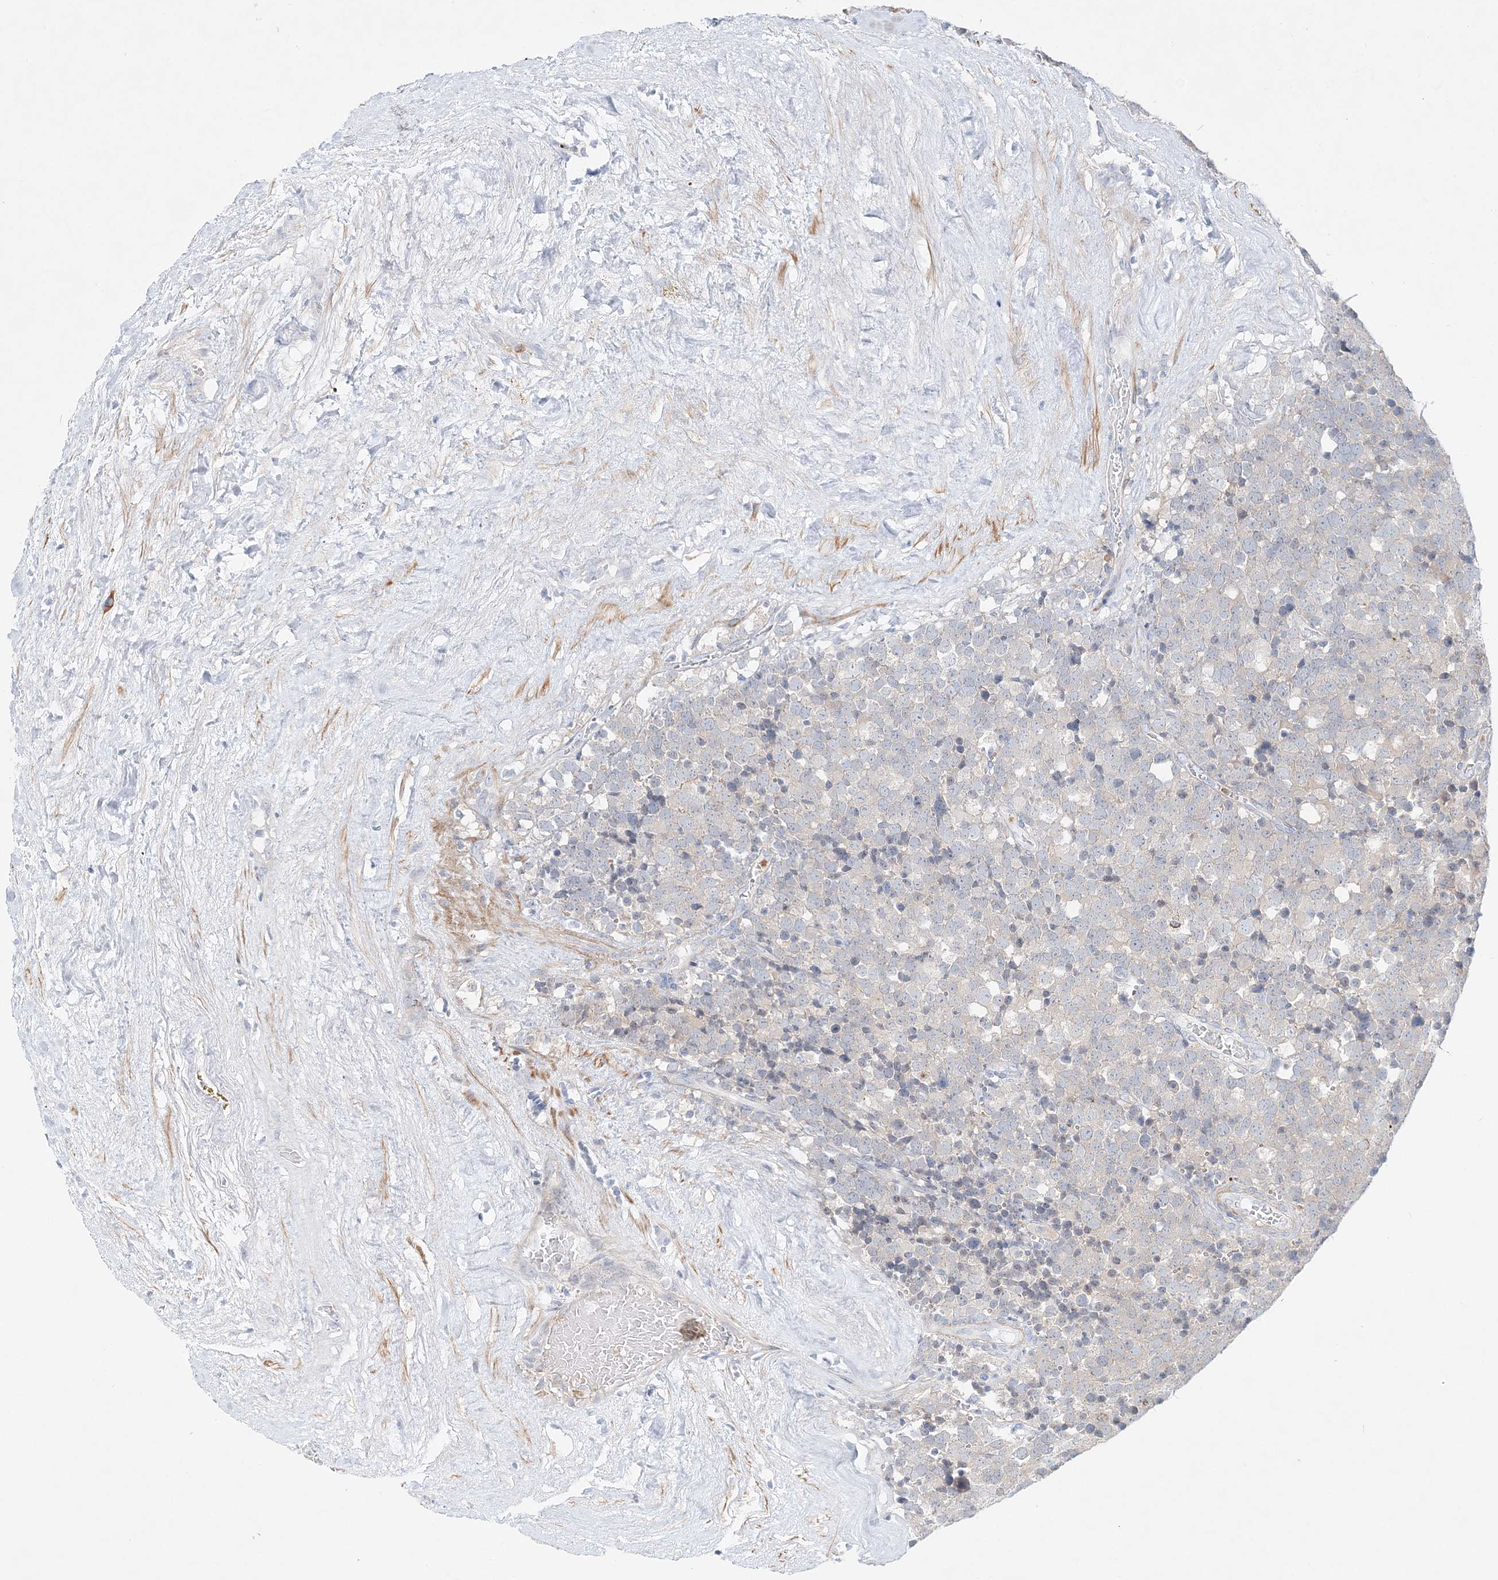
{"staining": {"intensity": "negative", "quantity": "none", "location": "none"}, "tissue": "testis cancer", "cell_type": "Tumor cells", "image_type": "cancer", "snomed": [{"axis": "morphology", "description": "Seminoma, NOS"}, {"axis": "topography", "description": "Testis"}], "caption": "IHC histopathology image of human testis cancer stained for a protein (brown), which shows no expression in tumor cells. (Brightfield microscopy of DAB (3,3'-diaminobenzidine) immunohistochemistry at high magnification).", "gene": "DNAH5", "patient": {"sex": "male", "age": 71}}